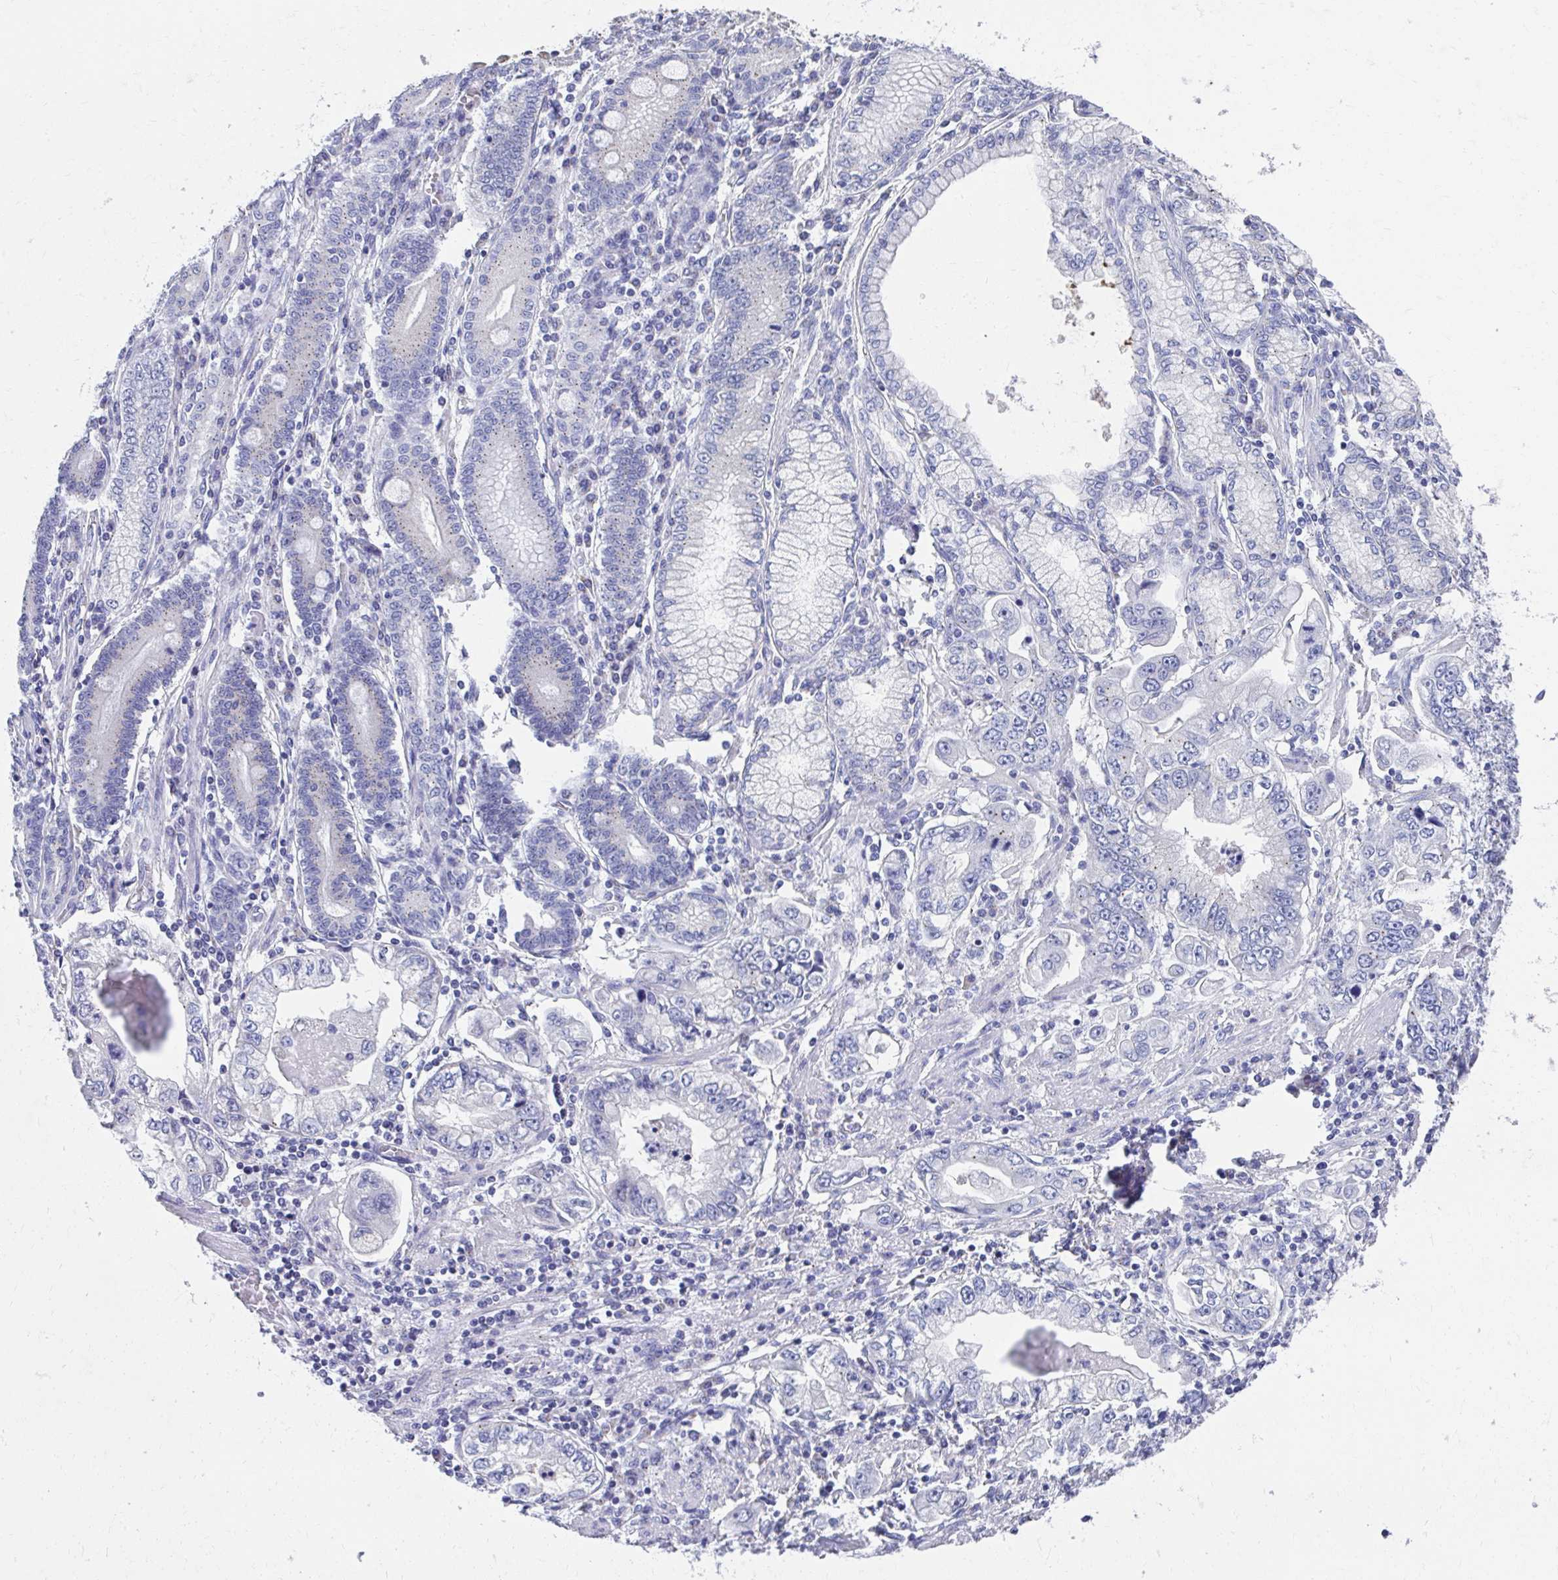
{"staining": {"intensity": "negative", "quantity": "none", "location": "none"}, "tissue": "stomach cancer", "cell_type": "Tumor cells", "image_type": "cancer", "snomed": [{"axis": "morphology", "description": "Adenocarcinoma, NOS"}, {"axis": "topography", "description": "Stomach, lower"}], "caption": "Immunohistochemistry (IHC) histopathology image of stomach cancer stained for a protein (brown), which shows no expression in tumor cells. The staining was performed using DAB to visualize the protein expression in brown, while the nuclei were stained in blue with hematoxylin (Magnification: 20x).", "gene": "TMPRSS2", "patient": {"sex": "female", "age": 93}}